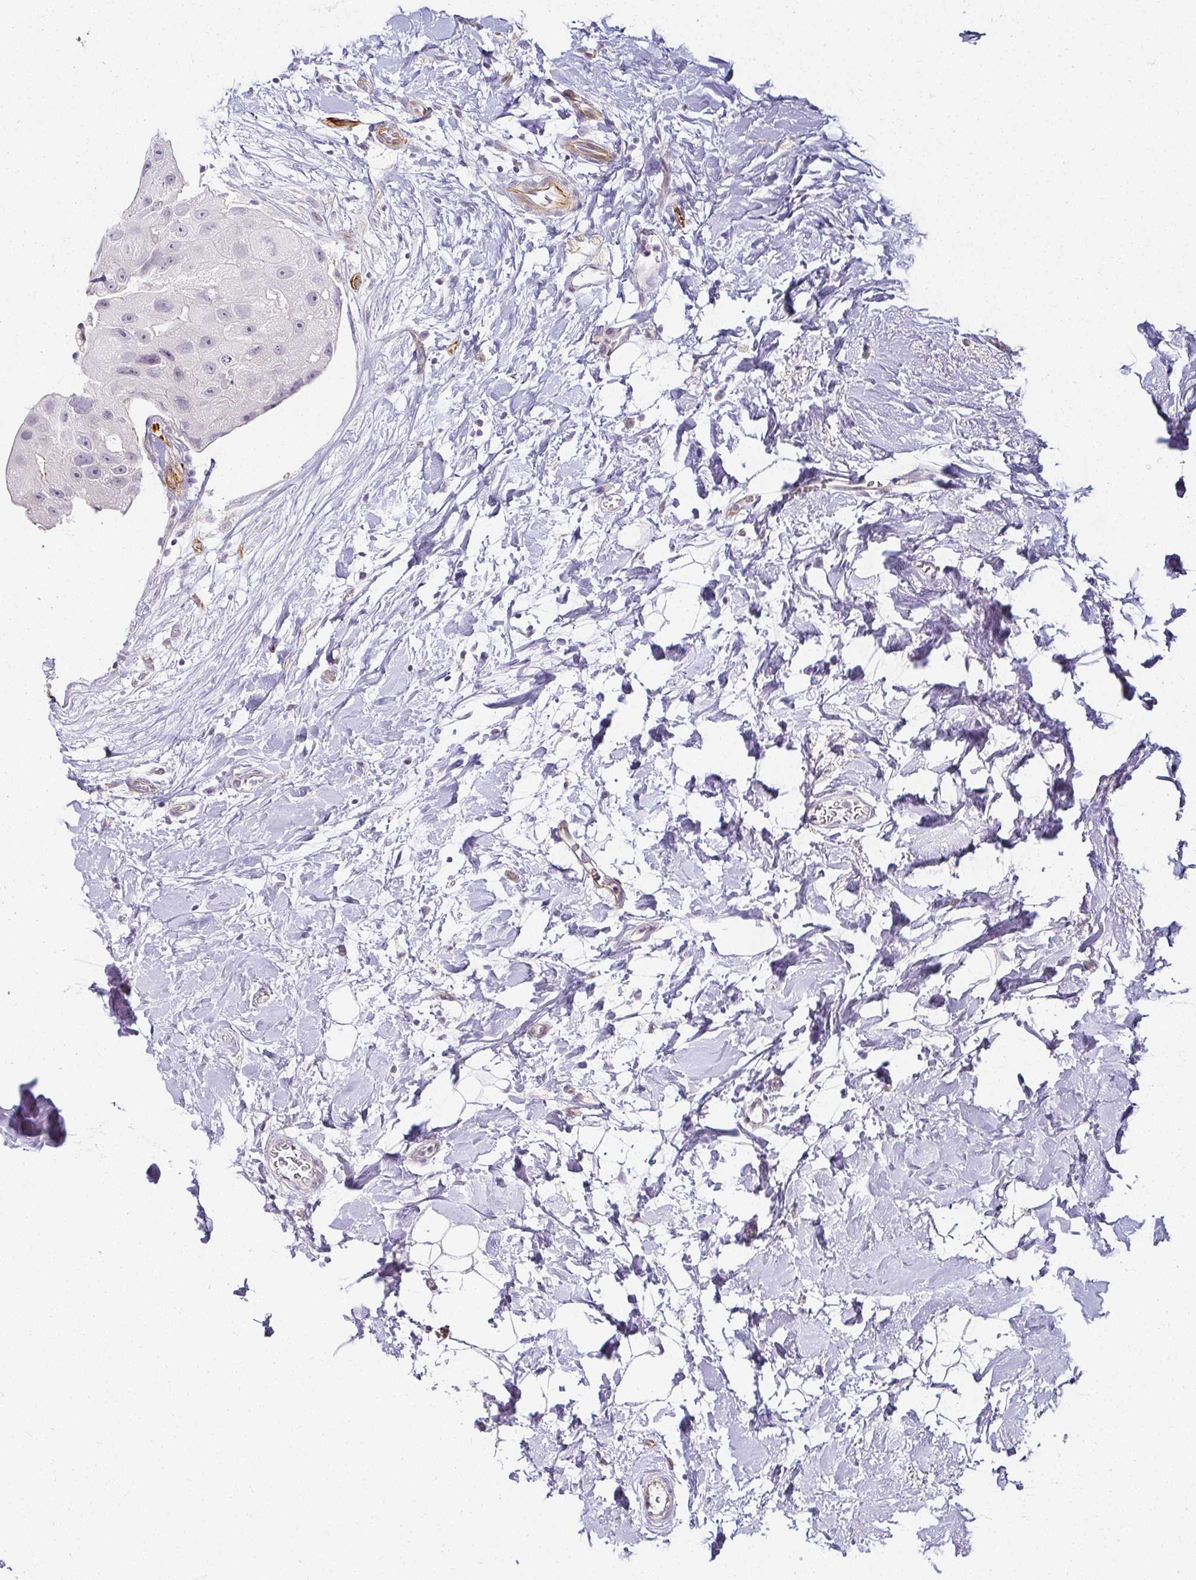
{"staining": {"intensity": "negative", "quantity": "none", "location": "none"}, "tissue": "breast cancer", "cell_type": "Tumor cells", "image_type": "cancer", "snomed": [{"axis": "morphology", "description": "Duct carcinoma"}, {"axis": "topography", "description": "Breast"}], "caption": "The photomicrograph displays no staining of tumor cells in breast intraductal carcinoma. The staining was performed using DAB to visualize the protein expression in brown, while the nuclei were stained in blue with hematoxylin (Magnification: 20x).", "gene": "ACAN", "patient": {"sex": "female", "age": 43}}